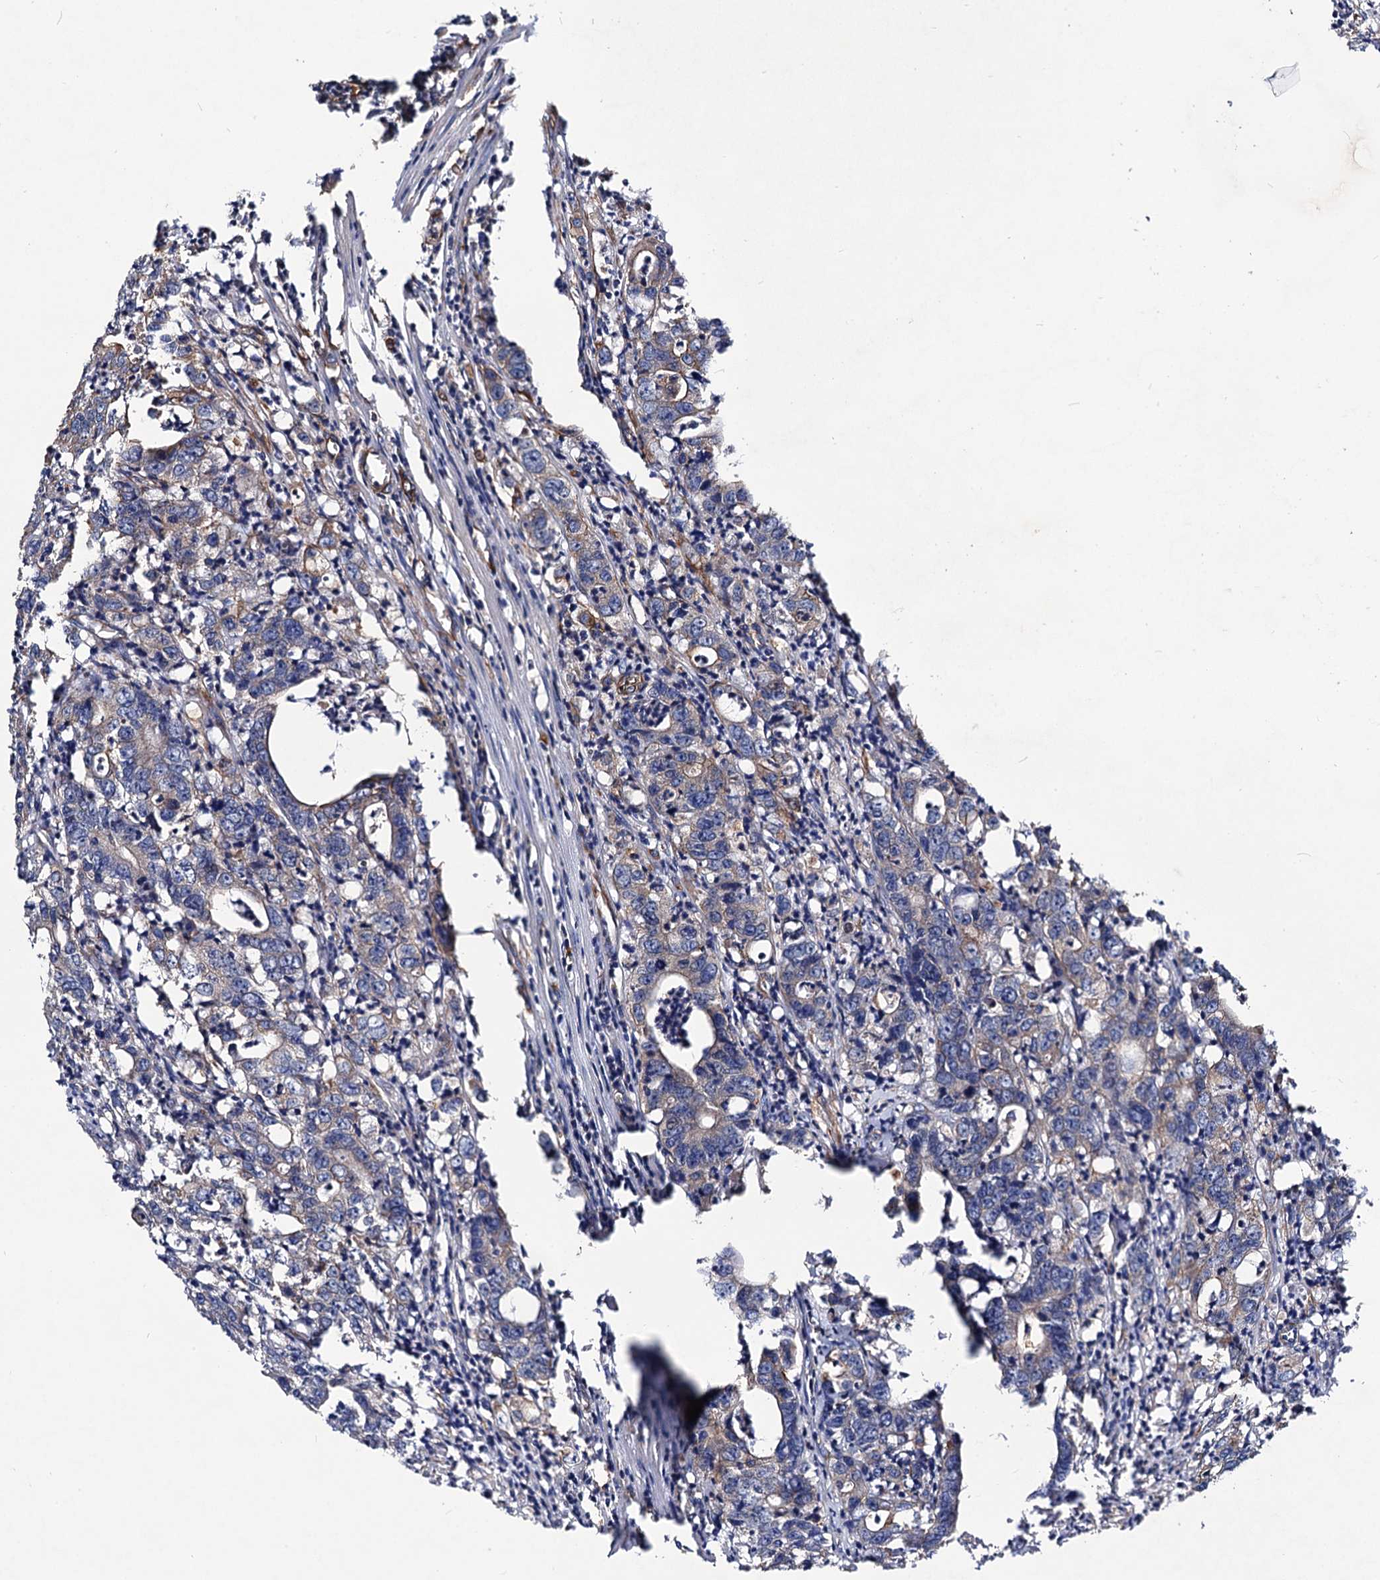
{"staining": {"intensity": "weak", "quantity": "<25%", "location": "cytoplasmic/membranous"}, "tissue": "colorectal cancer", "cell_type": "Tumor cells", "image_type": "cancer", "snomed": [{"axis": "morphology", "description": "Adenocarcinoma, NOS"}, {"axis": "topography", "description": "Colon"}], "caption": "A photomicrograph of colorectal cancer (adenocarcinoma) stained for a protein displays no brown staining in tumor cells.", "gene": "CIP2A", "patient": {"sex": "female", "age": 75}}